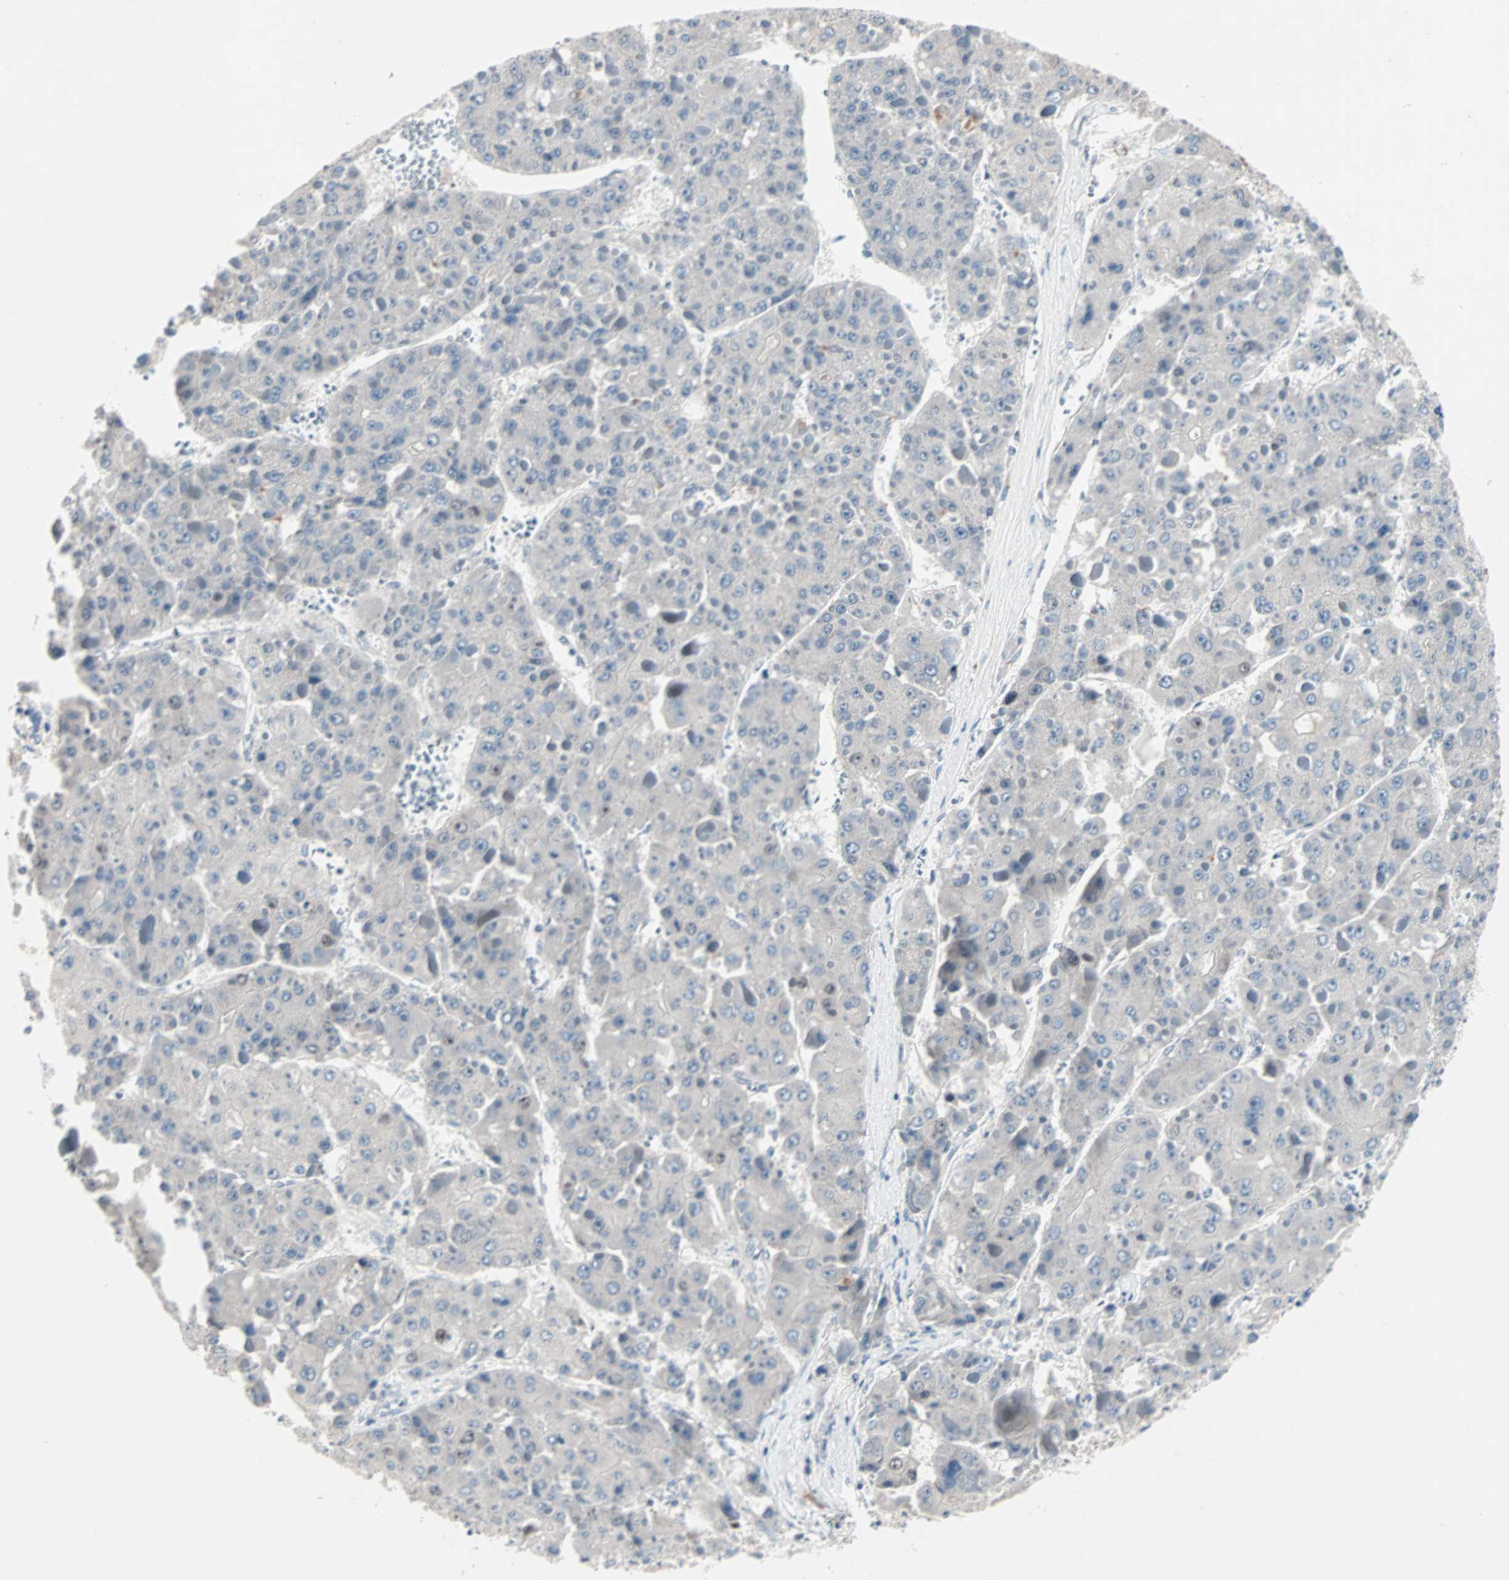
{"staining": {"intensity": "negative", "quantity": "none", "location": "none"}, "tissue": "liver cancer", "cell_type": "Tumor cells", "image_type": "cancer", "snomed": [{"axis": "morphology", "description": "Carcinoma, Hepatocellular, NOS"}, {"axis": "topography", "description": "Liver"}], "caption": "DAB (3,3'-diaminobenzidine) immunohistochemical staining of human hepatocellular carcinoma (liver) shows no significant expression in tumor cells. (DAB IHC, high magnification).", "gene": "CCNE2", "patient": {"sex": "female", "age": 73}}